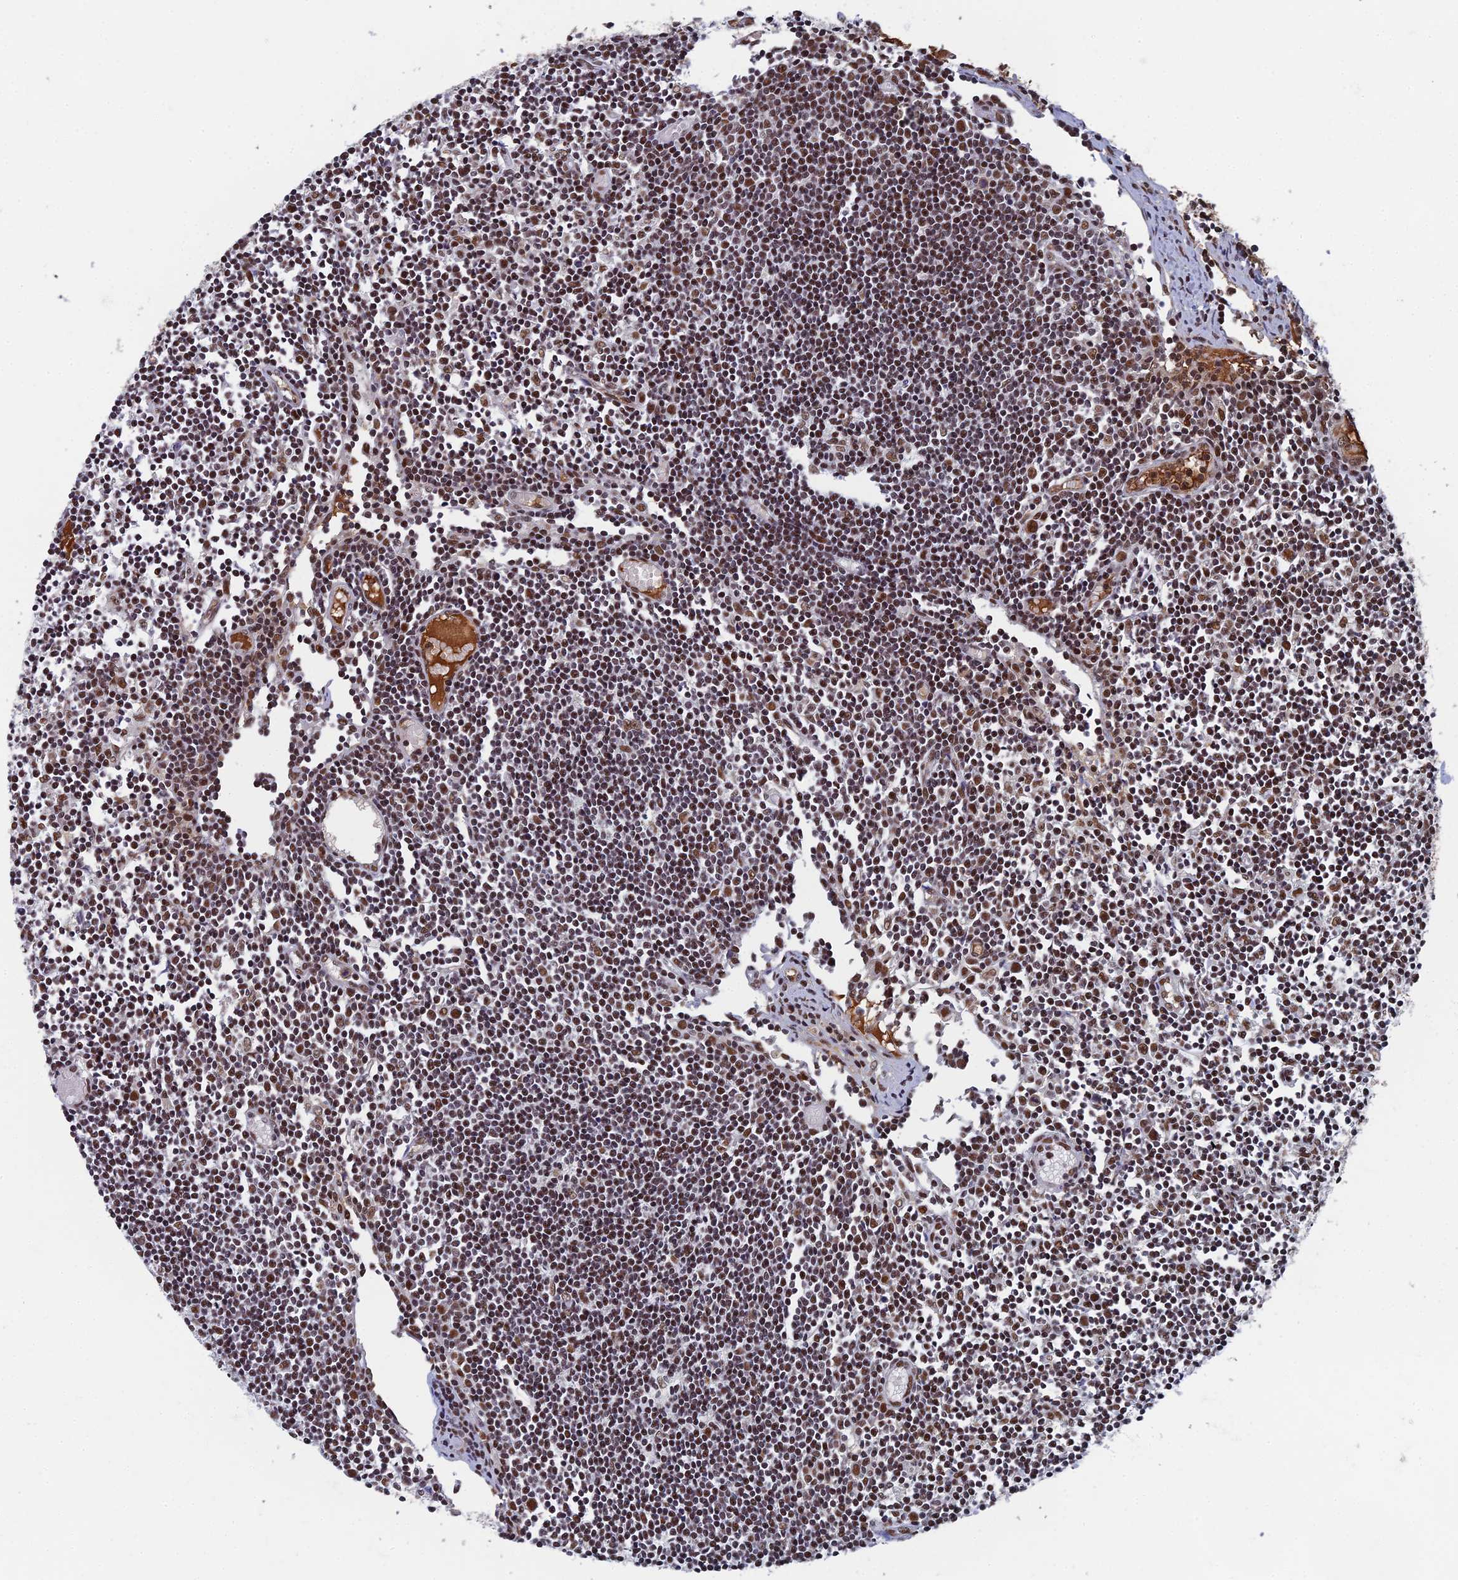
{"staining": {"intensity": "moderate", "quantity": ">75%", "location": "nuclear"}, "tissue": "lymph node", "cell_type": "Non-germinal center cells", "image_type": "normal", "snomed": [{"axis": "morphology", "description": "Normal tissue, NOS"}, {"axis": "topography", "description": "Lymph node"}], "caption": "Moderate nuclear positivity for a protein is identified in approximately >75% of non-germinal center cells of normal lymph node using immunohistochemistry (IHC).", "gene": "TAF13", "patient": {"sex": "female", "age": 11}}